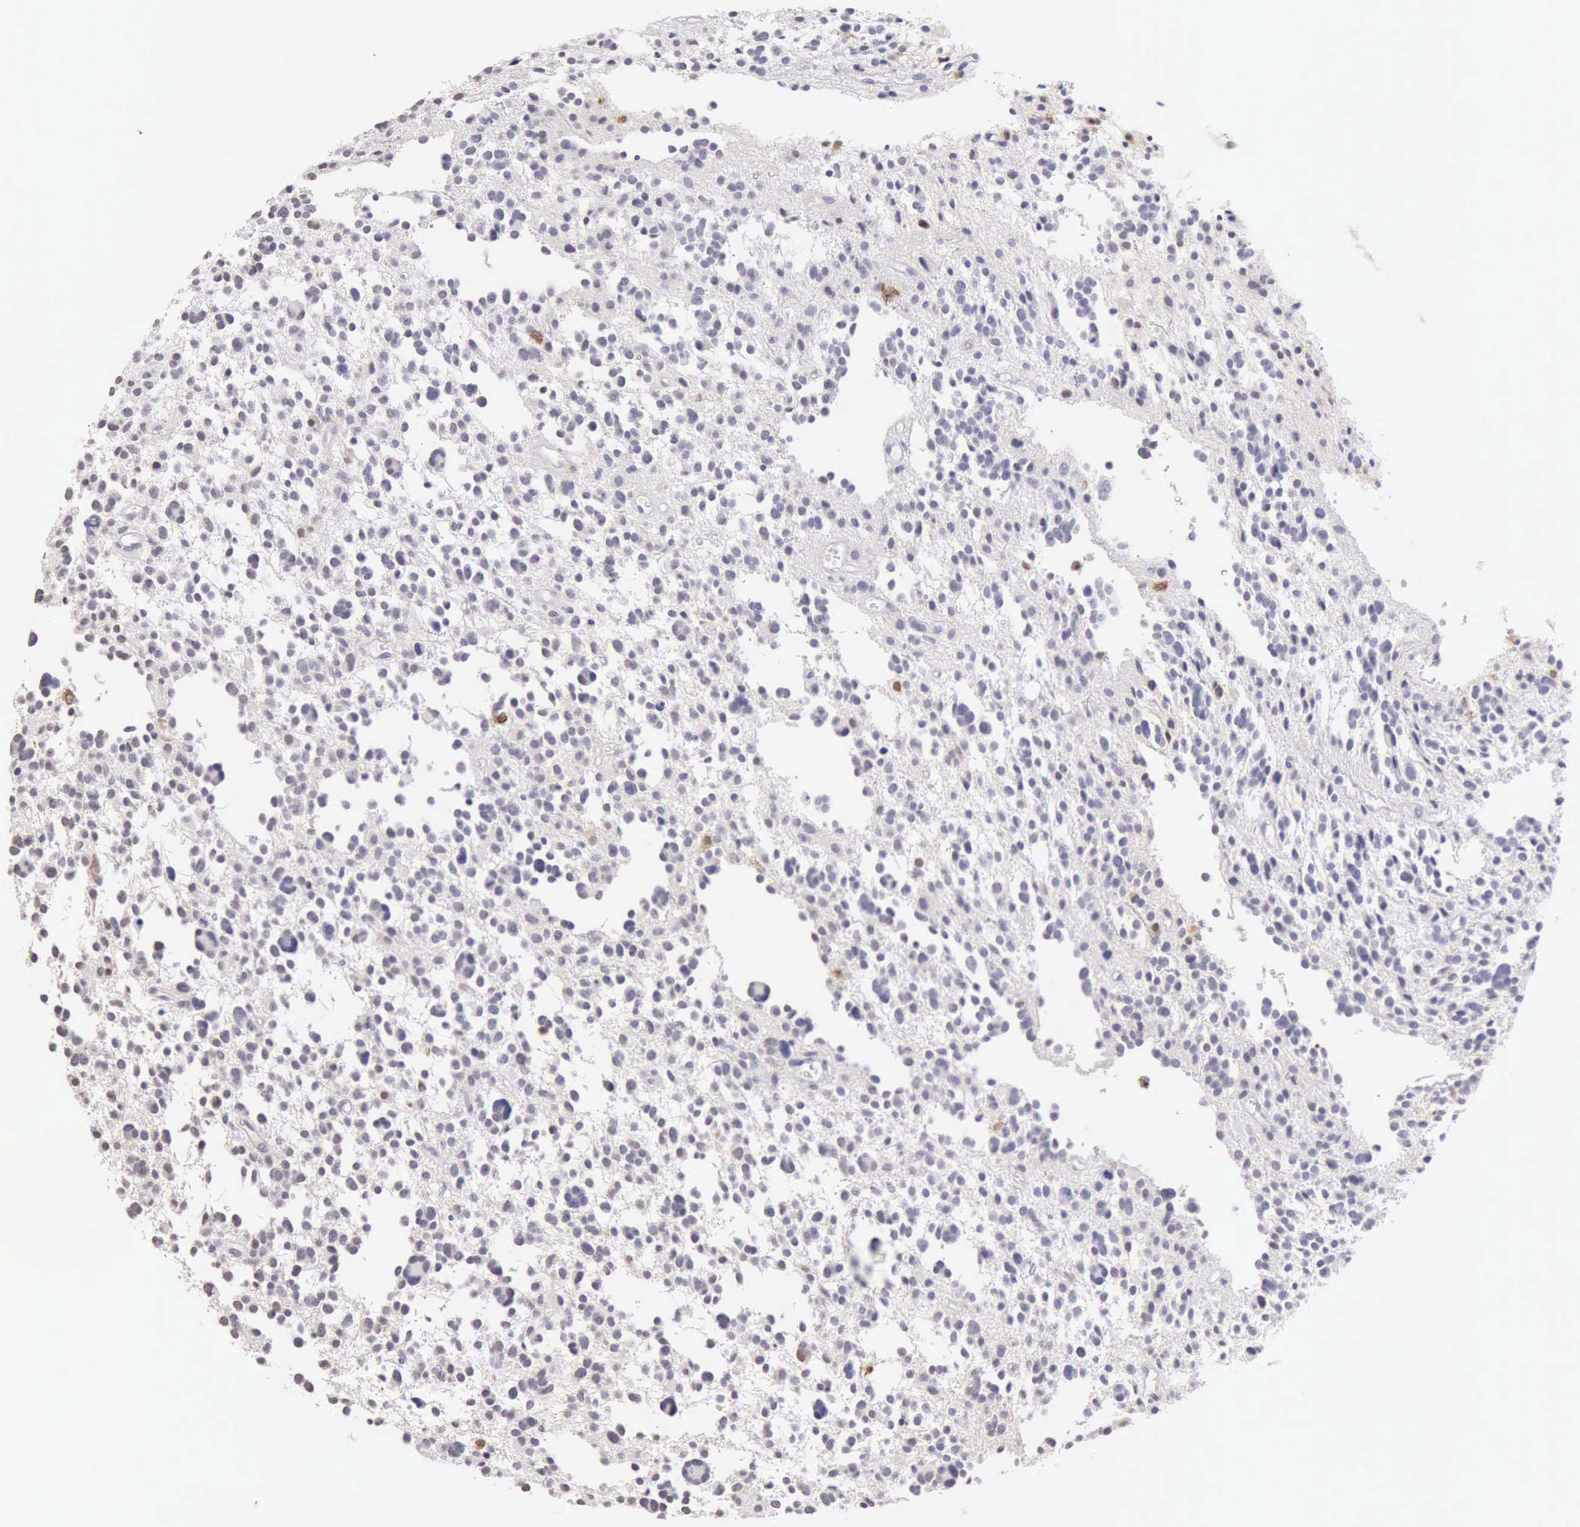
{"staining": {"intensity": "moderate", "quantity": "<25%", "location": "cytoplasmic/membranous"}, "tissue": "glioma", "cell_type": "Tumor cells", "image_type": "cancer", "snomed": [{"axis": "morphology", "description": "Glioma, malignant, Low grade"}, {"axis": "topography", "description": "Brain"}], "caption": "Protein staining of malignant glioma (low-grade) tissue shows moderate cytoplasmic/membranous staining in about <25% of tumor cells. (Brightfield microscopy of DAB IHC at high magnification).", "gene": "RNASE1", "patient": {"sex": "female", "age": 36}}